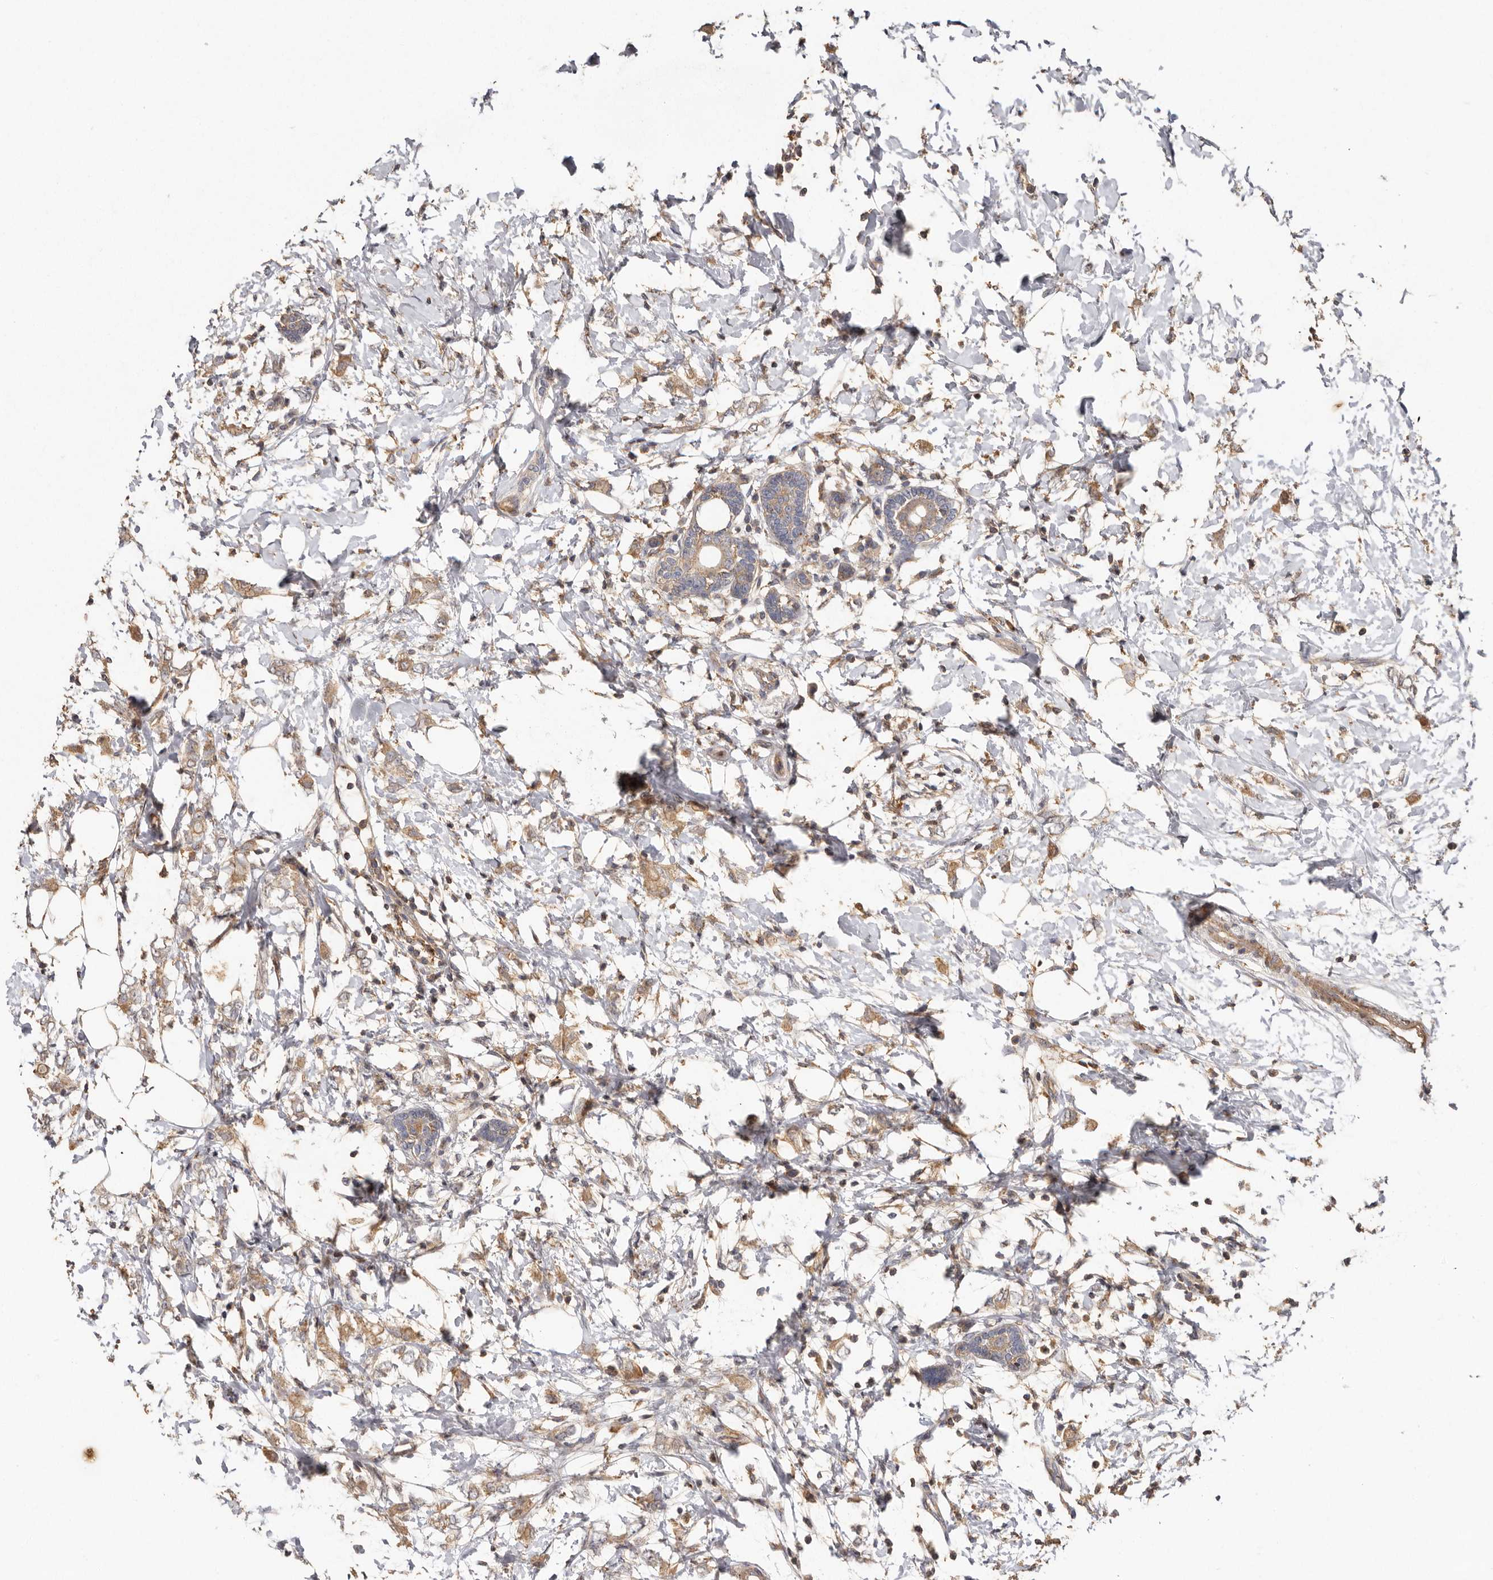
{"staining": {"intensity": "weak", "quantity": ">75%", "location": "cytoplasmic/membranous"}, "tissue": "breast cancer", "cell_type": "Tumor cells", "image_type": "cancer", "snomed": [{"axis": "morphology", "description": "Normal tissue, NOS"}, {"axis": "morphology", "description": "Lobular carcinoma"}, {"axis": "topography", "description": "Breast"}], "caption": "High-magnification brightfield microscopy of breast cancer stained with DAB (brown) and counterstained with hematoxylin (blue). tumor cells exhibit weak cytoplasmic/membranous expression is present in approximately>75% of cells.", "gene": "RWDD1", "patient": {"sex": "female", "age": 47}}